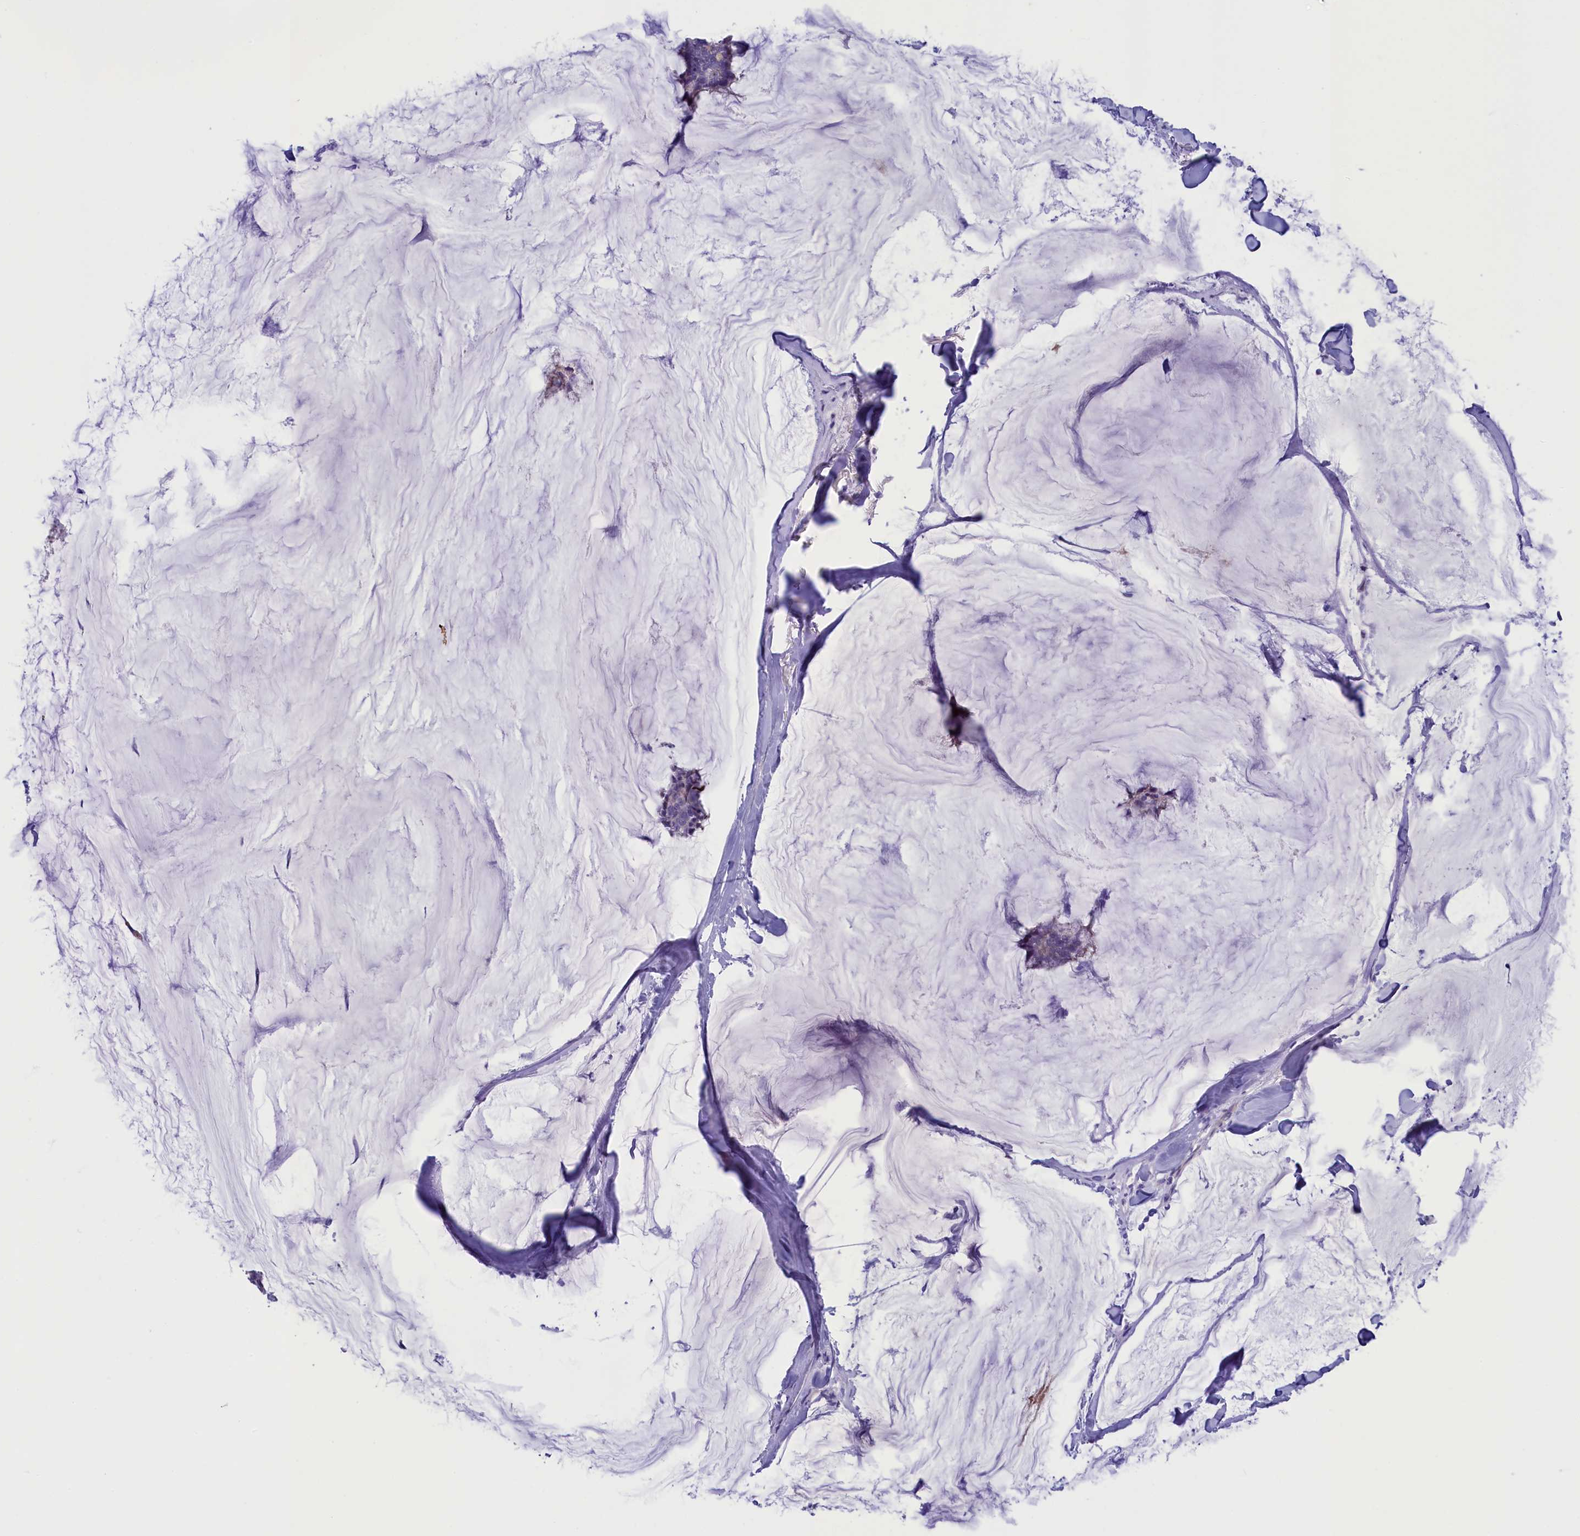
{"staining": {"intensity": "negative", "quantity": "none", "location": "none"}, "tissue": "breast cancer", "cell_type": "Tumor cells", "image_type": "cancer", "snomed": [{"axis": "morphology", "description": "Duct carcinoma"}, {"axis": "topography", "description": "Breast"}], "caption": "Immunohistochemical staining of human breast infiltrating ductal carcinoma reveals no significant expression in tumor cells. The staining was performed using DAB (3,3'-diaminobenzidine) to visualize the protein expression in brown, while the nuclei were stained in blue with hematoxylin (Magnification: 20x).", "gene": "LOXL1", "patient": {"sex": "female", "age": 93}}